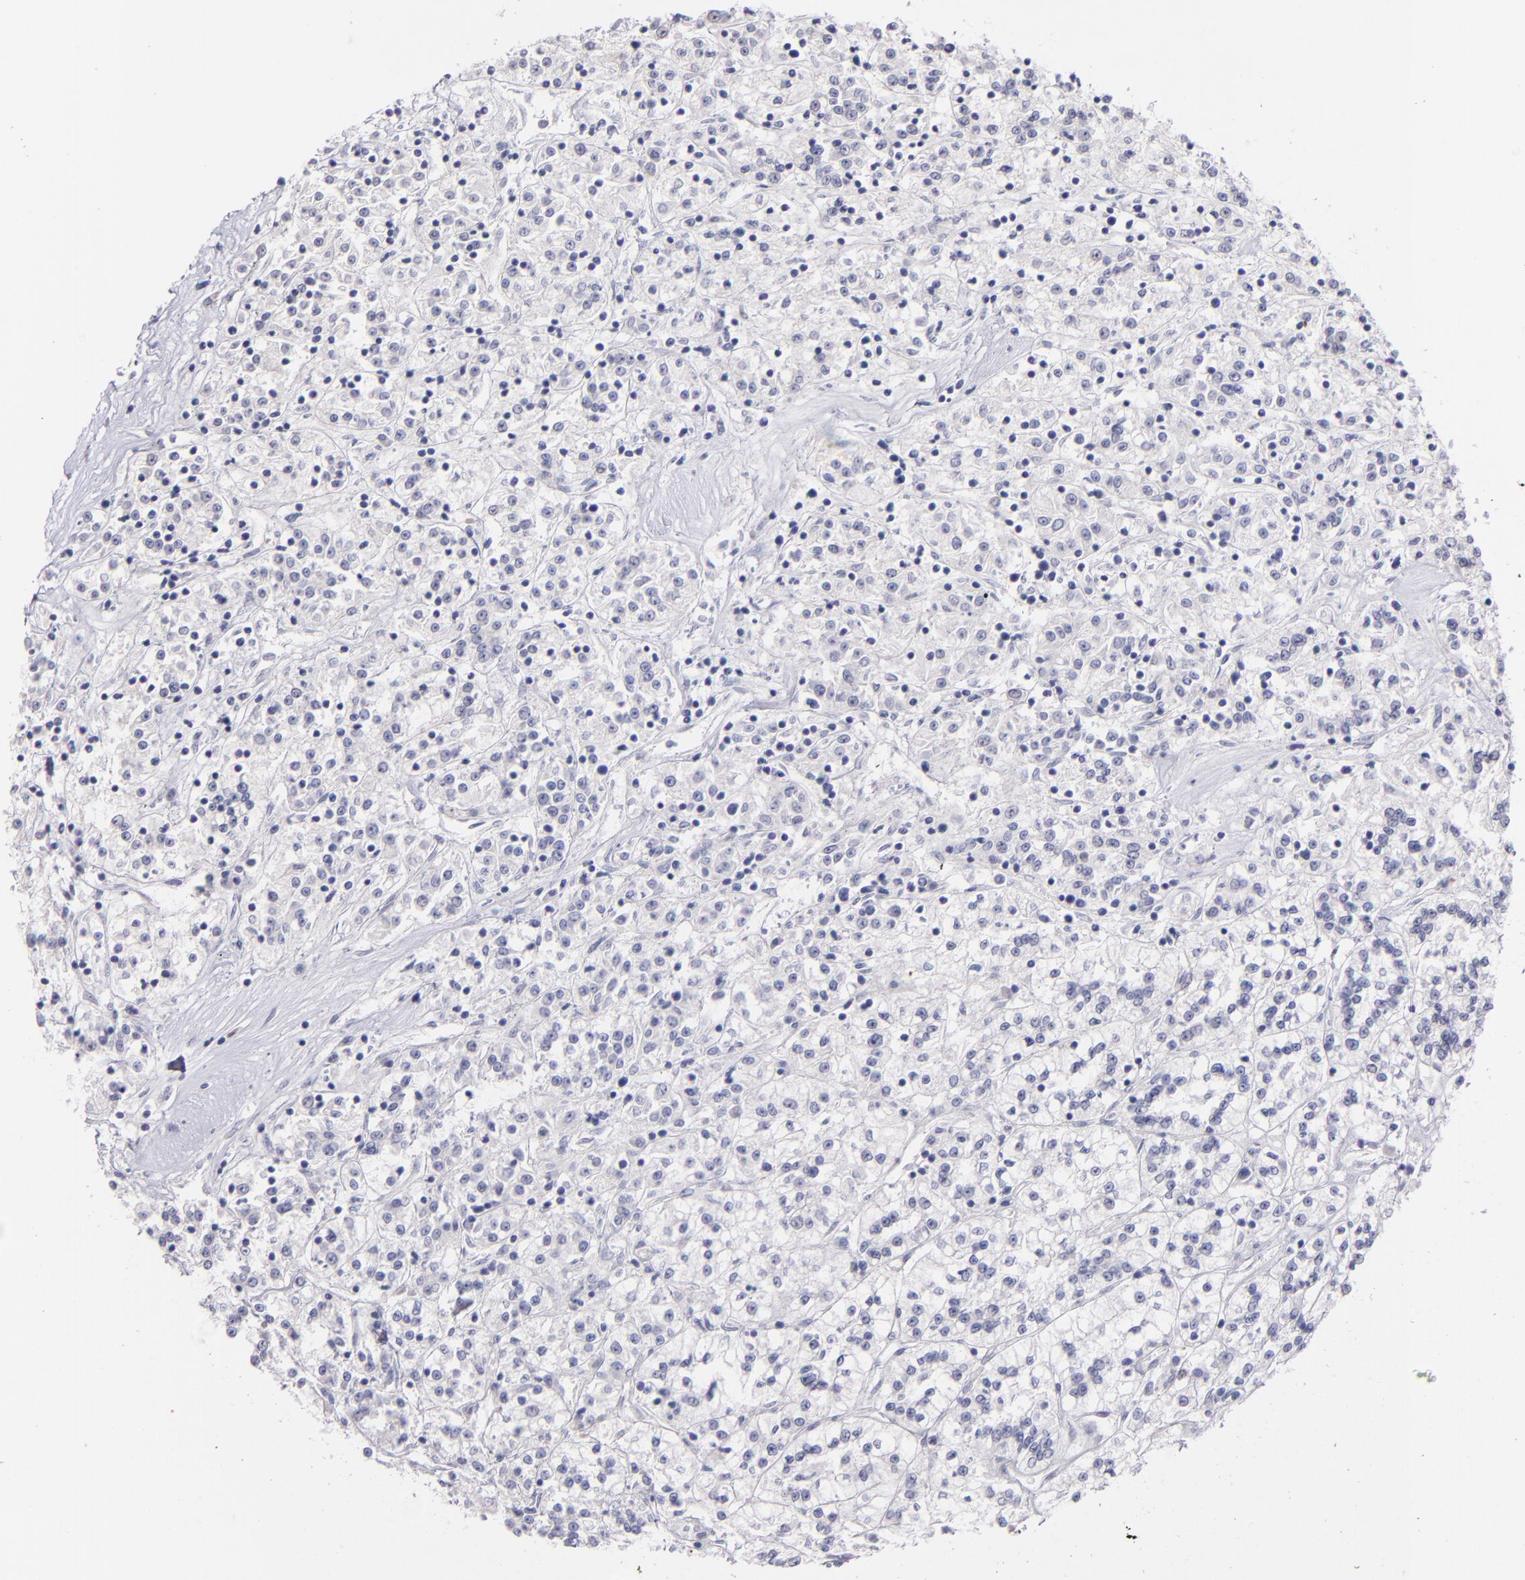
{"staining": {"intensity": "negative", "quantity": "none", "location": "none"}, "tissue": "renal cancer", "cell_type": "Tumor cells", "image_type": "cancer", "snomed": [{"axis": "morphology", "description": "Adenocarcinoma, NOS"}, {"axis": "topography", "description": "Kidney"}], "caption": "Immunohistochemistry of human renal adenocarcinoma shows no staining in tumor cells.", "gene": "SNAP25", "patient": {"sex": "female", "age": 76}}